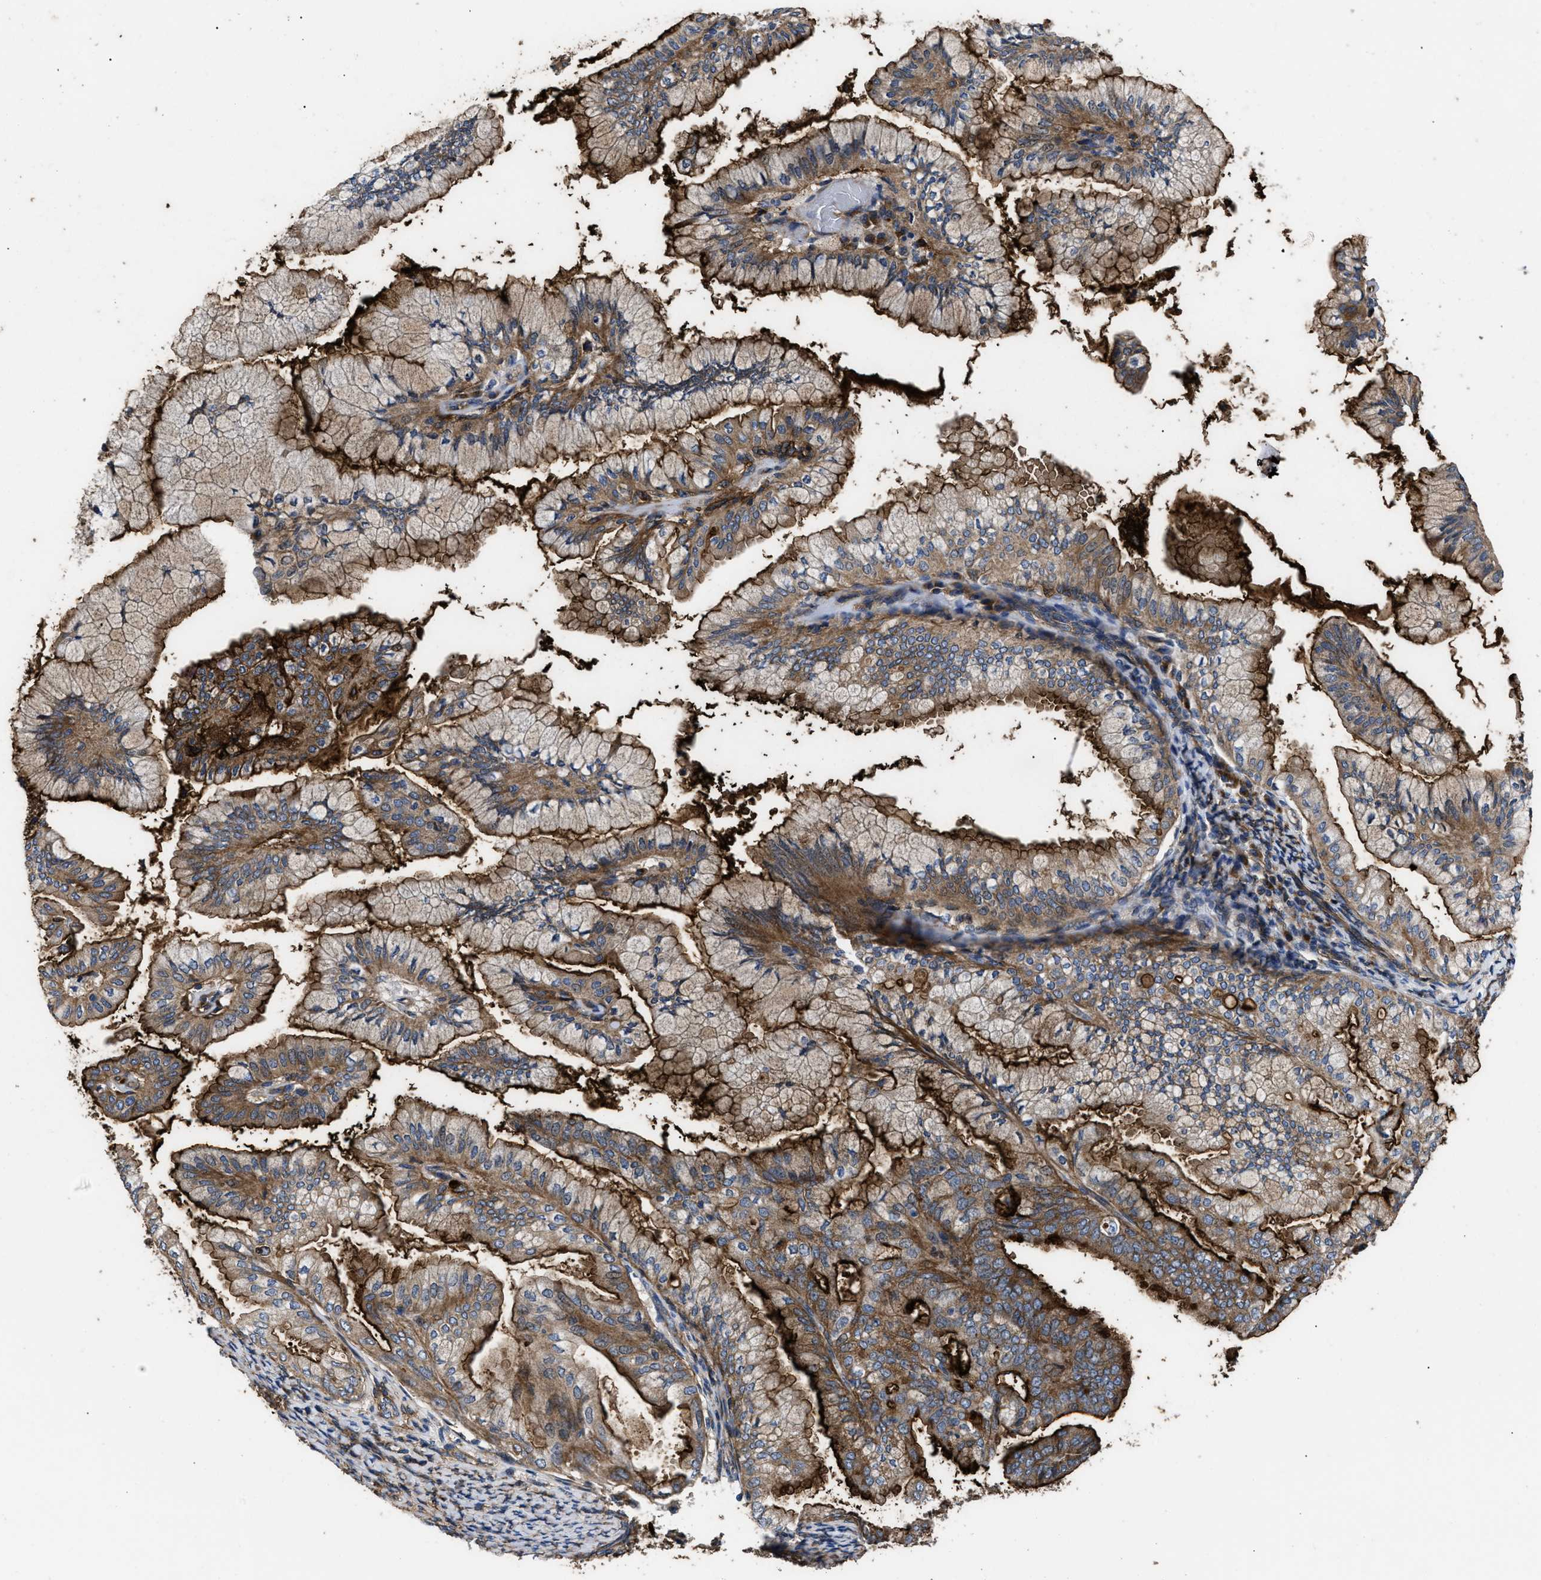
{"staining": {"intensity": "strong", "quantity": ">75%", "location": "cytoplasmic/membranous"}, "tissue": "endometrial cancer", "cell_type": "Tumor cells", "image_type": "cancer", "snomed": [{"axis": "morphology", "description": "Adenocarcinoma, NOS"}, {"axis": "topography", "description": "Endometrium"}], "caption": "Immunohistochemical staining of adenocarcinoma (endometrial) reveals high levels of strong cytoplasmic/membranous protein positivity in approximately >75% of tumor cells.", "gene": "NT5E", "patient": {"sex": "female", "age": 63}}